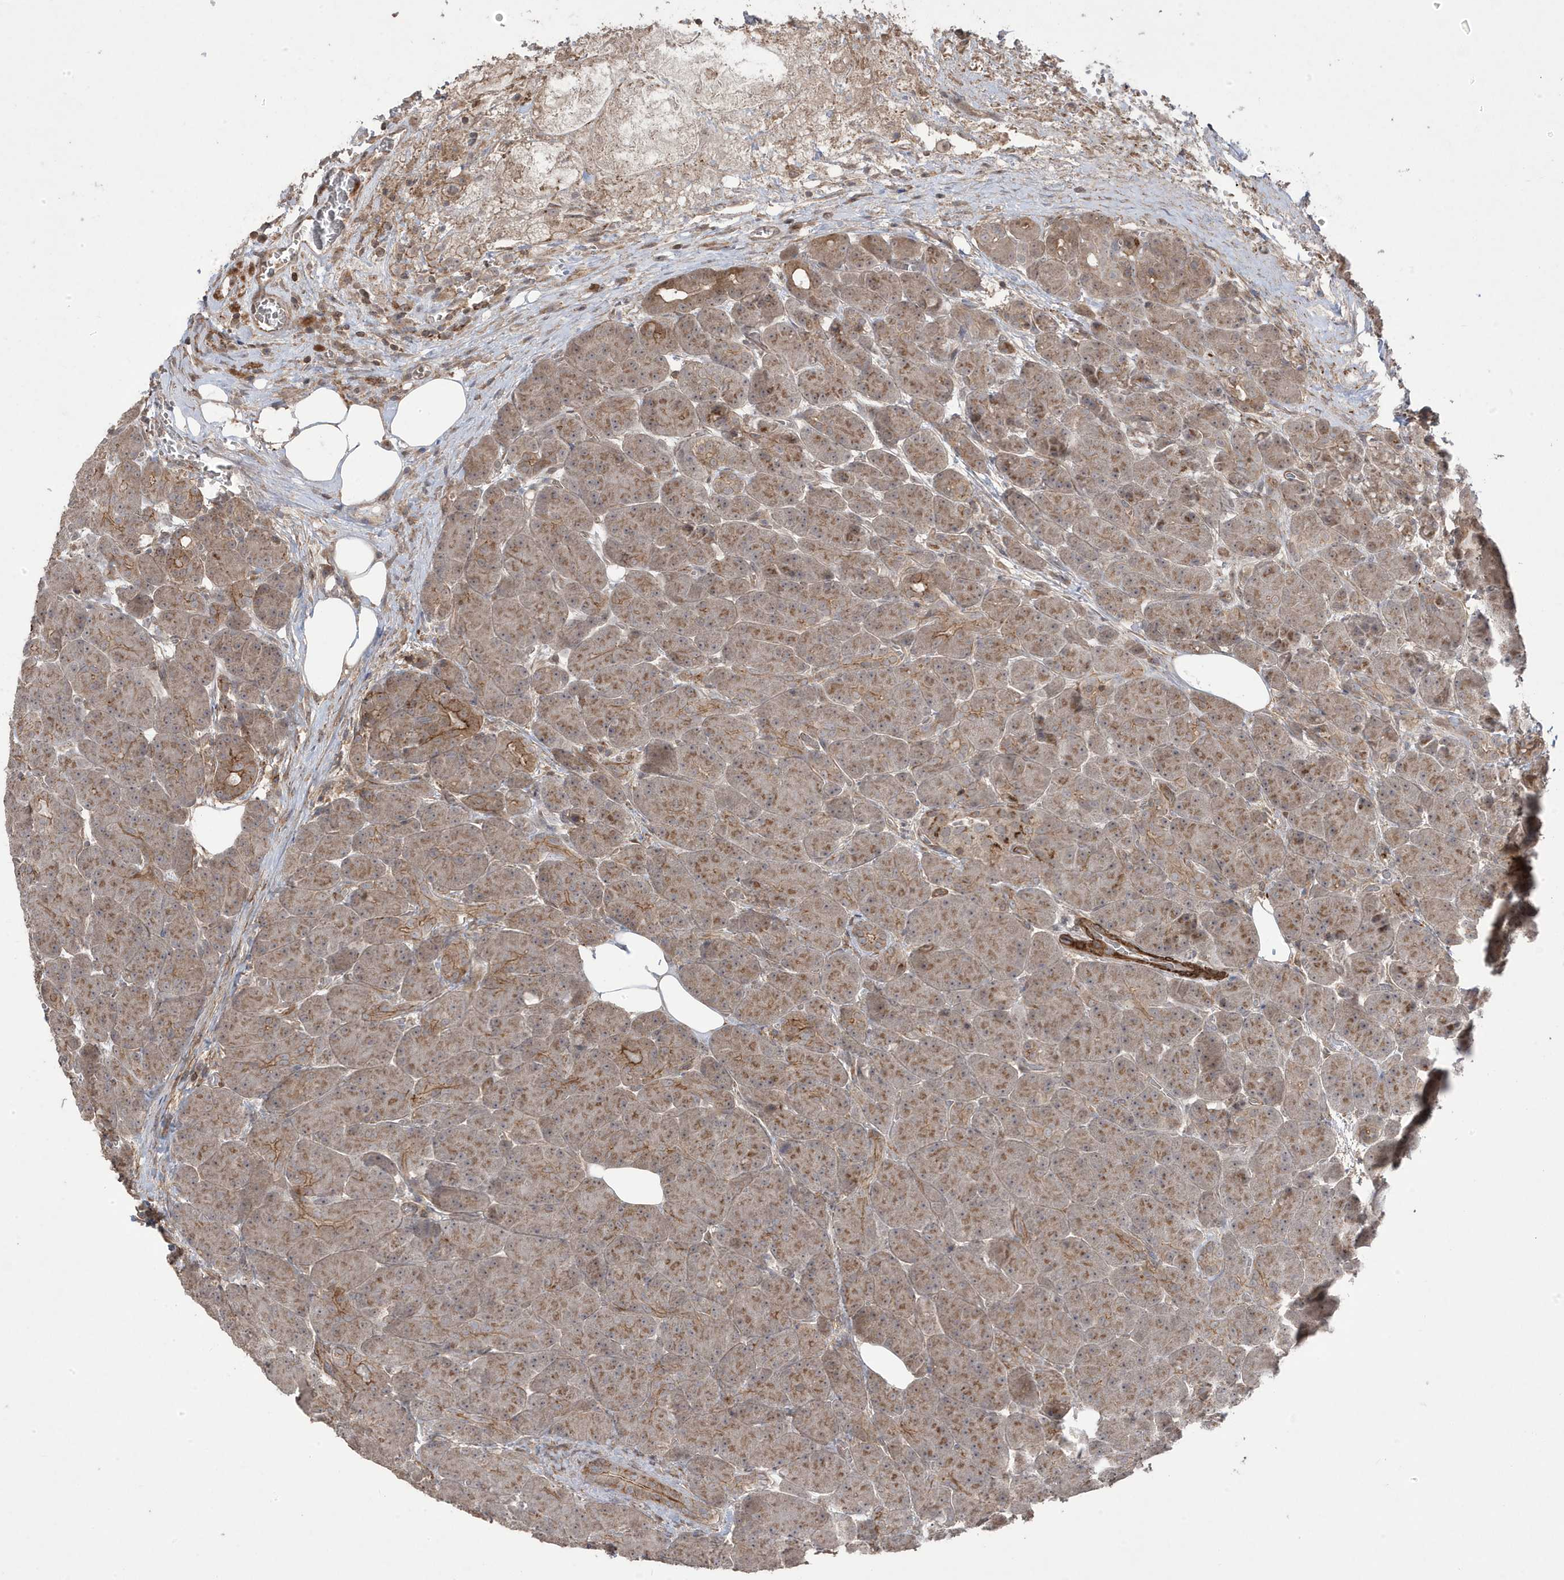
{"staining": {"intensity": "moderate", "quantity": ">75%", "location": "cytoplasmic/membranous,nuclear"}, "tissue": "pancreas", "cell_type": "Exocrine glandular cells", "image_type": "normal", "snomed": [{"axis": "morphology", "description": "Normal tissue, NOS"}, {"axis": "topography", "description": "Pancreas"}], "caption": "Benign pancreas displays moderate cytoplasmic/membranous,nuclear expression in approximately >75% of exocrine glandular cells.", "gene": "CETN3", "patient": {"sex": "male", "age": 63}}